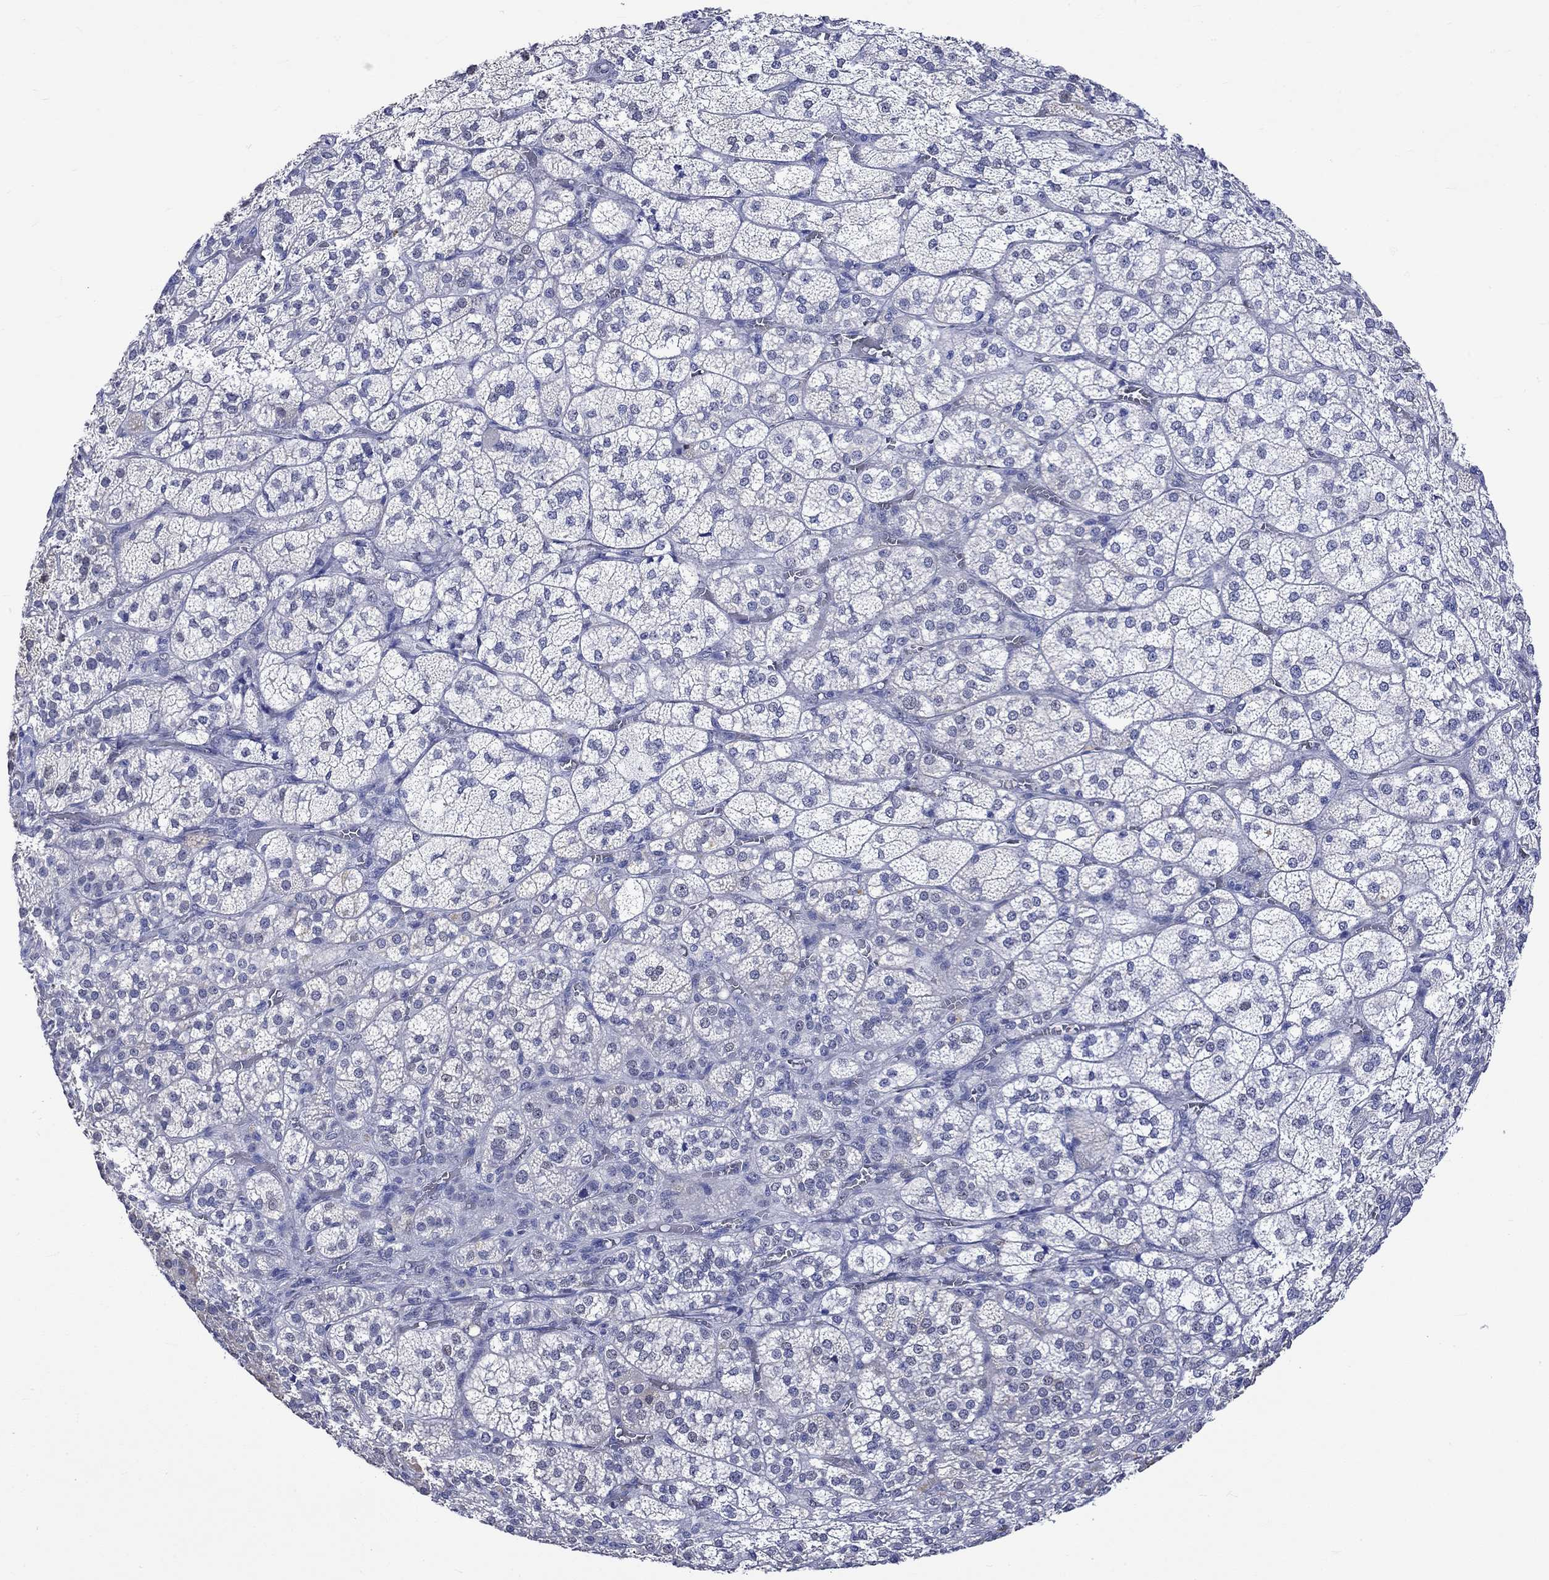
{"staining": {"intensity": "moderate", "quantity": "<25%", "location": "cytoplasmic/membranous"}, "tissue": "adrenal gland", "cell_type": "Glandular cells", "image_type": "normal", "snomed": [{"axis": "morphology", "description": "Normal tissue, NOS"}, {"axis": "topography", "description": "Adrenal gland"}], "caption": "A low amount of moderate cytoplasmic/membranous staining is identified in approximately <25% of glandular cells in benign adrenal gland. (DAB (3,3'-diaminobenzidine) IHC with brightfield microscopy, high magnification).", "gene": "KLHL35", "patient": {"sex": "female", "age": 60}}